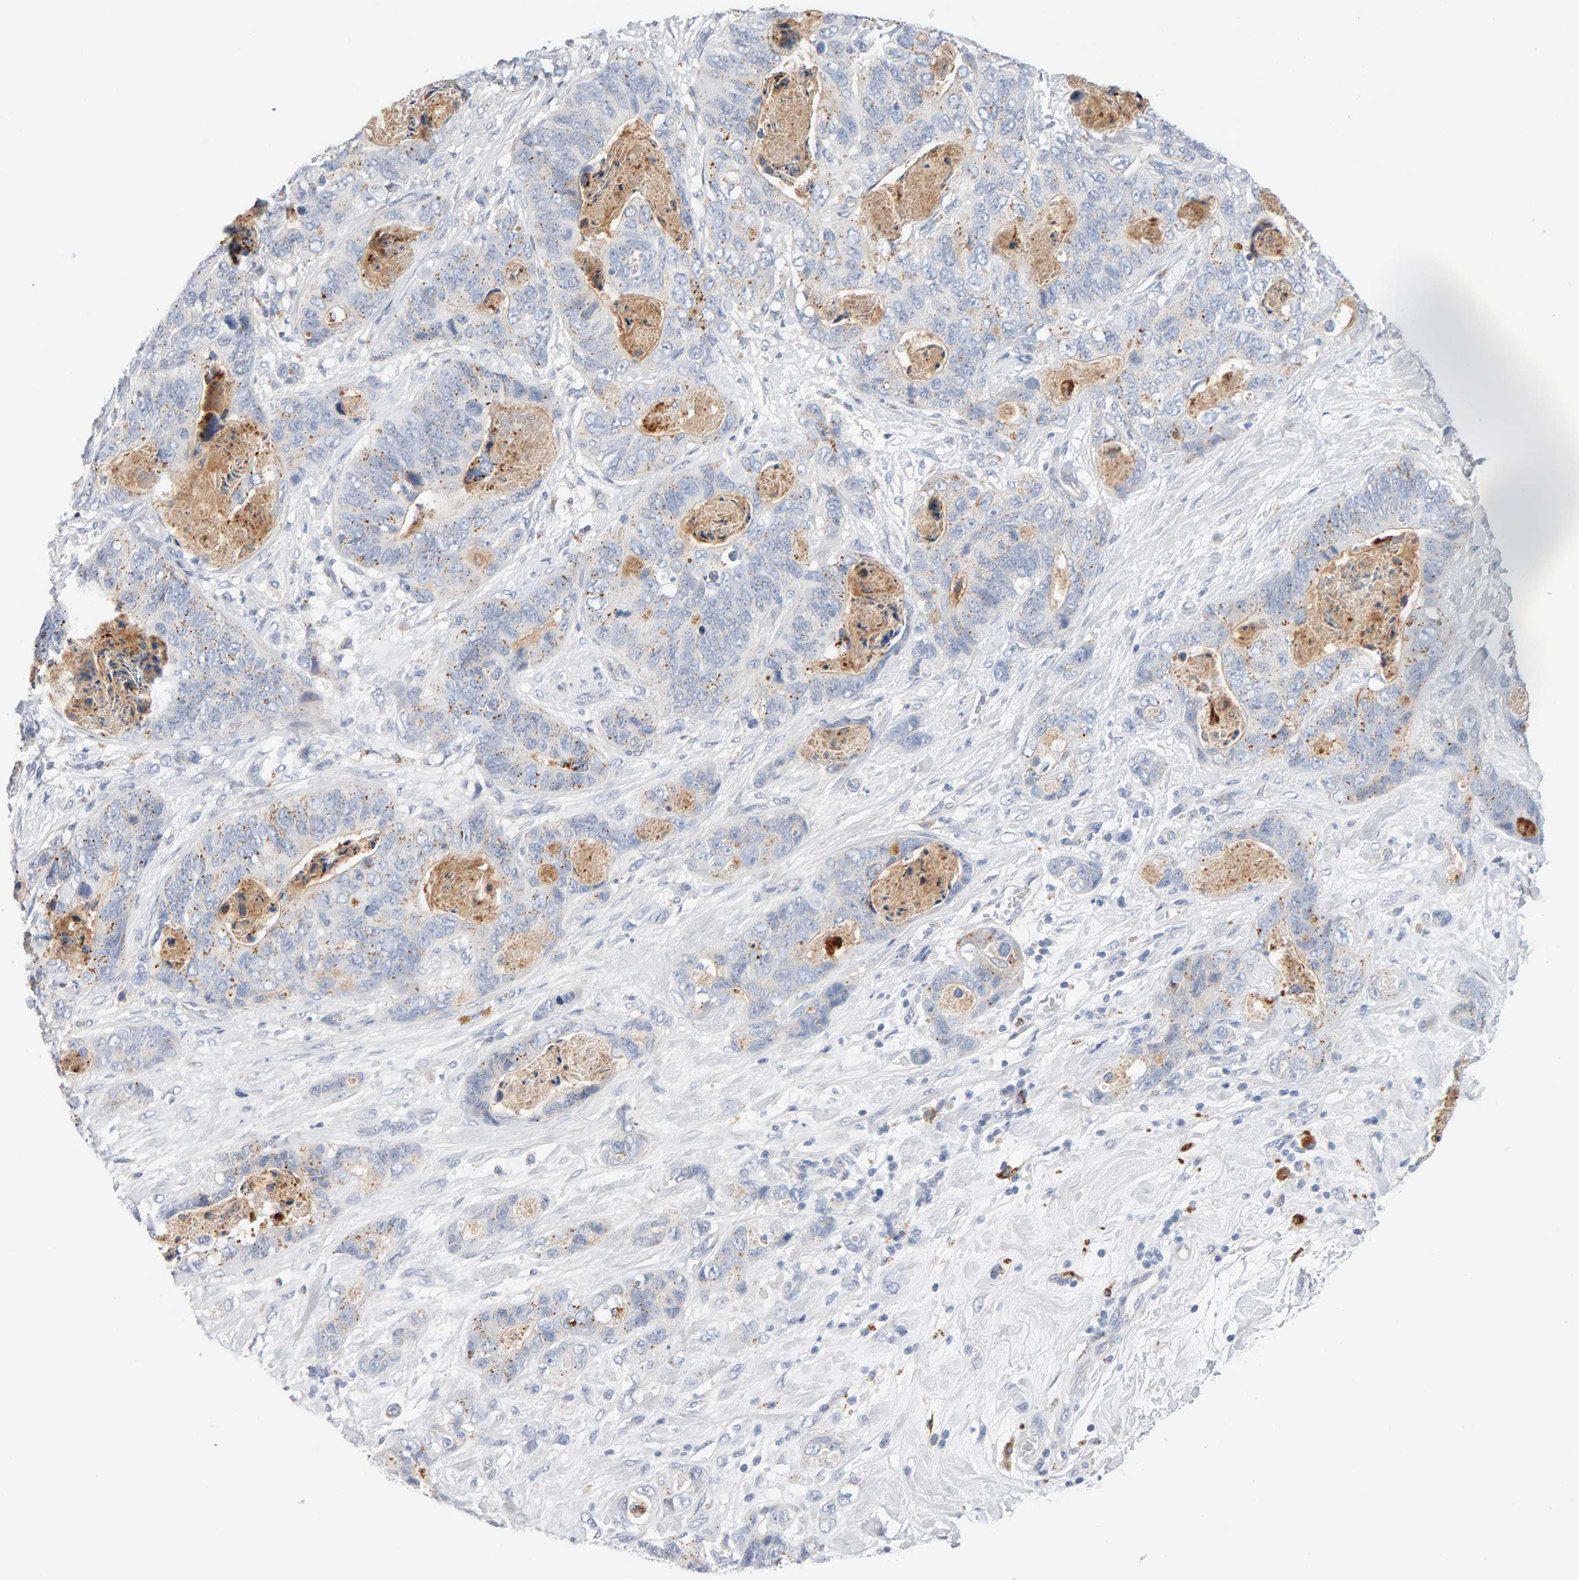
{"staining": {"intensity": "weak", "quantity": "<25%", "location": "cytoplasmic/membranous"}, "tissue": "stomach cancer", "cell_type": "Tumor cells", "image_type": "cancer", "snomed": [{"axis": "morphology", "description": "Normal tissue, NOS"}, {"axis": "morphology", "description": "Adenocarcinoma, NOS"}, {"axis": "topography", "description": "Stomach"}], "caption": "An immunohistochemistry photomicrograph of adenocarcinoma (stomach) is shown. There is no staining in tumor cells of adenocarcinoma (stomach). The staining was performed using DAB to visualize the protein expression in brown, while the nuclei were stained in blue with hematoxylin (Magnification: 20x).", "gene": "METRNL", "patient": {"sex": "female", "age": 89}}